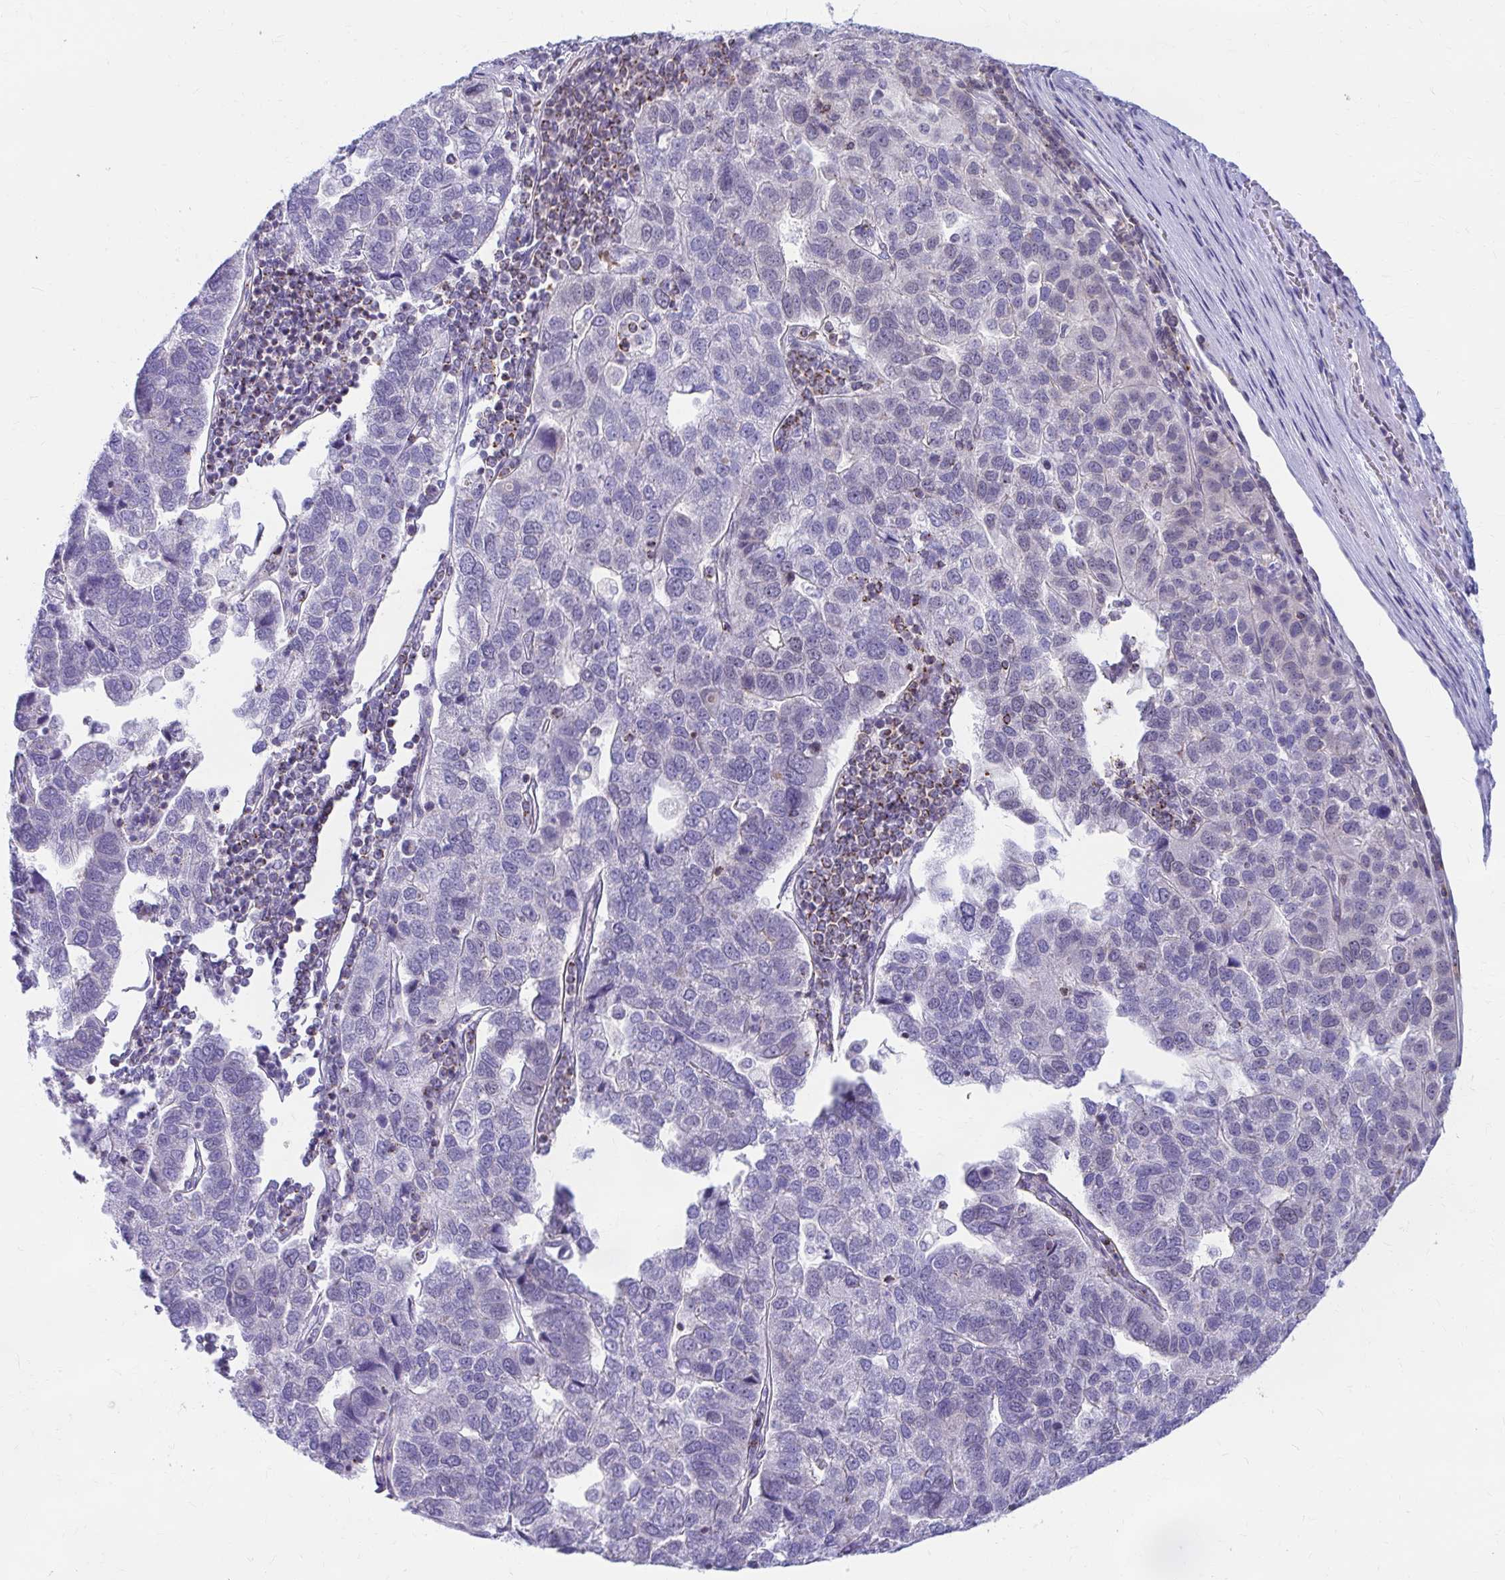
{"staining": {"intensity": "negative", "quantity": "none", "location": "none"}, "tissue": "pancreatic cancer", "cell_type": "Tumor cells", "image_type": "cancer", "snomed": [{"axis": "morphology", "description": "Adenocarcinoma, NOS"}, {"axis": "topography", "description": "Pancreas"}], "caption": "The image reveals no significant expression in tumor cells of pancreatic adenocarcinoma.", "gene": "RADIL", "patient": {"sex": "female", "age": 61}}